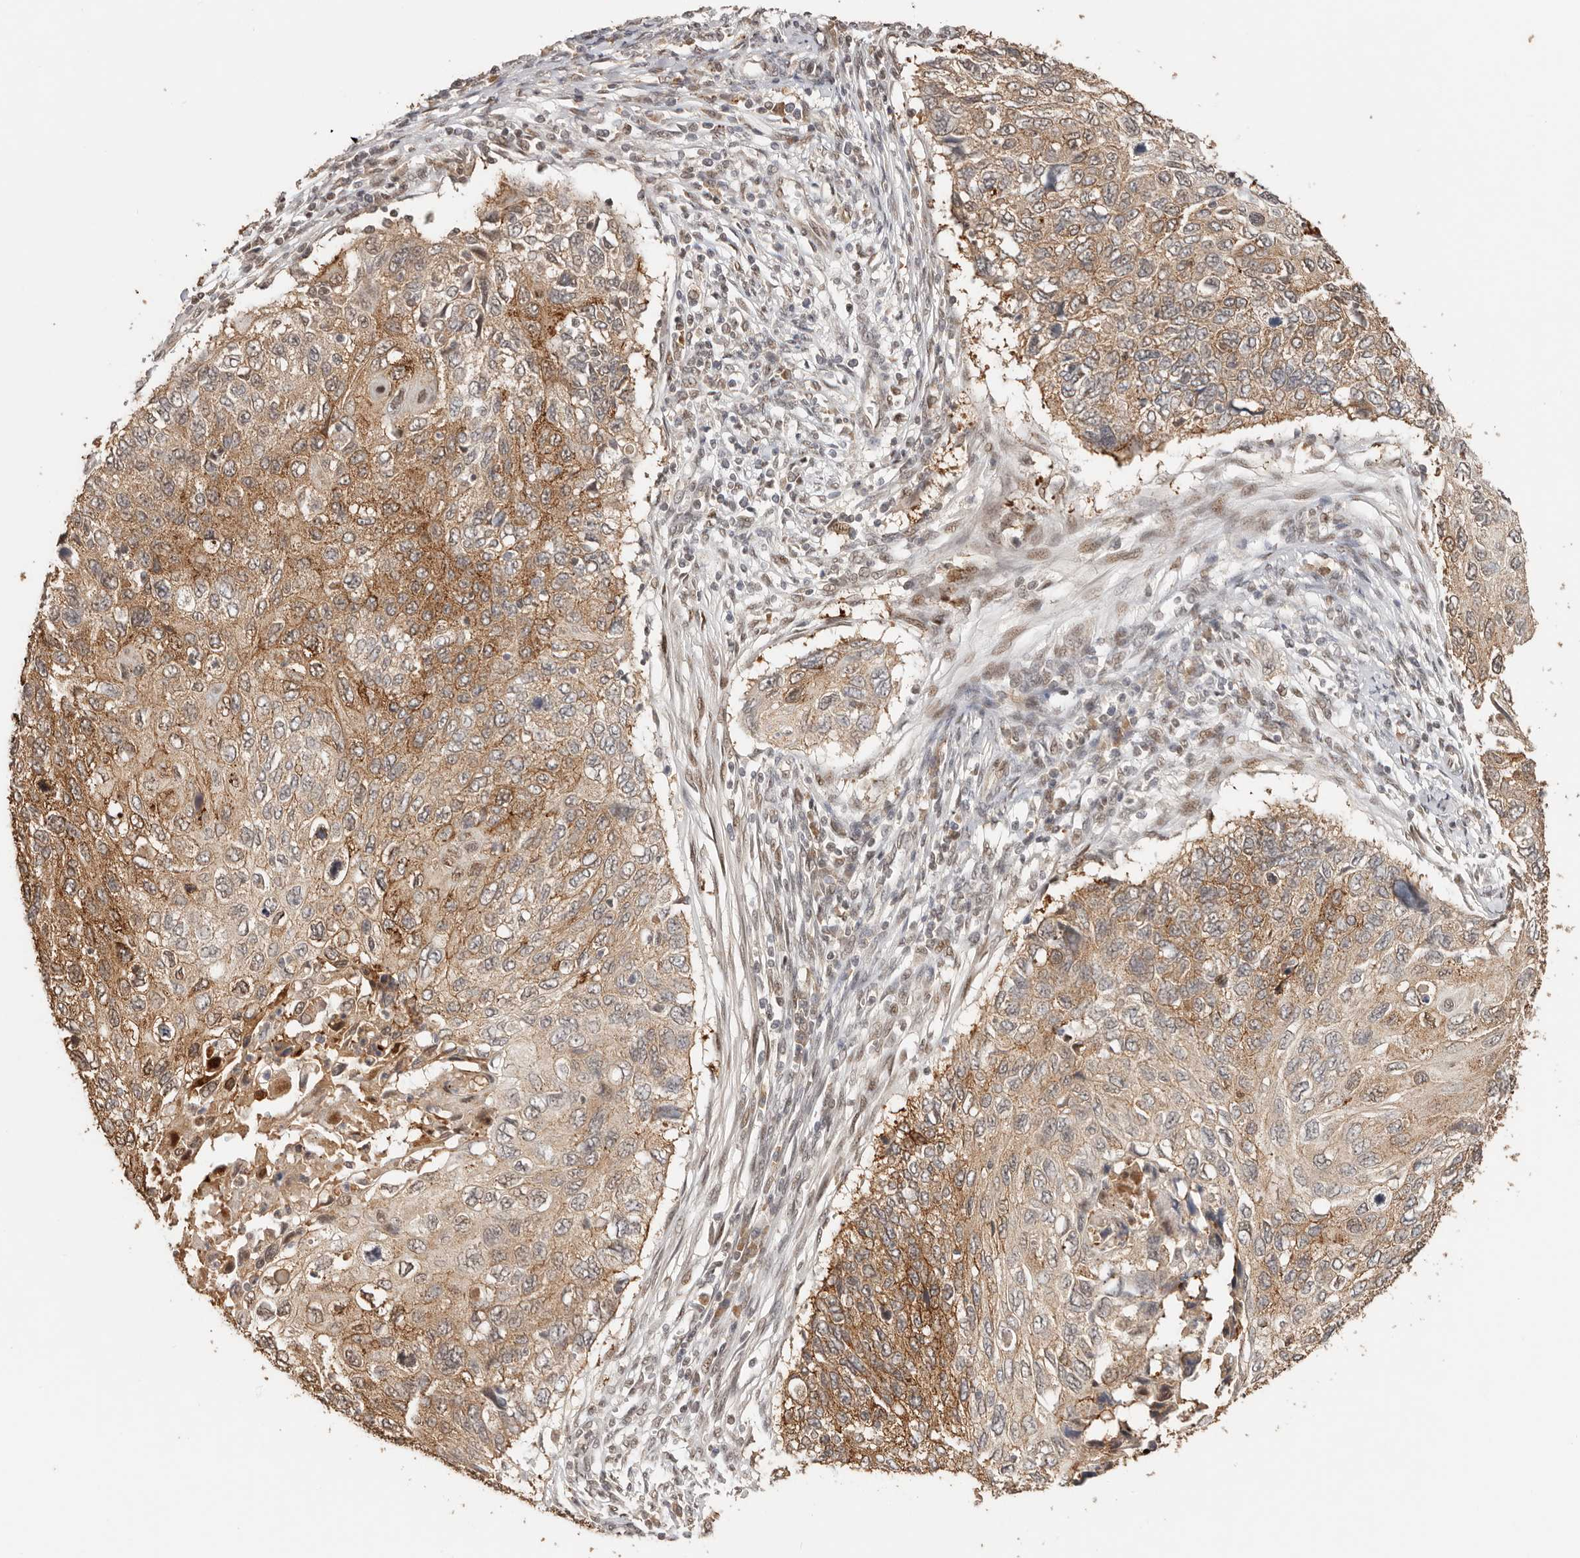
{"staining": {"intensity": "moderate", "quantity": "25%-75%", "location": "cytoplasmic/membranous,nuclear"}, "tissue": "cervical cancer", "cell_type": "Tumor cells", "image_type": "cancer", "snomed": [{"axis": "morphology", "description": "Squamous cell carcinoma, NOS"}, {"axis": "topography", "description": "Cervix"}], "caption": "The image demonstrates a brown stain indicating the presence of a protein in the cytoplasmic/membranous and nuclear of tumor cells in squamous cell carcinoma (cervical).", "gene": "SEC14L1", "patient": {"sex": "female", "age": 70}}